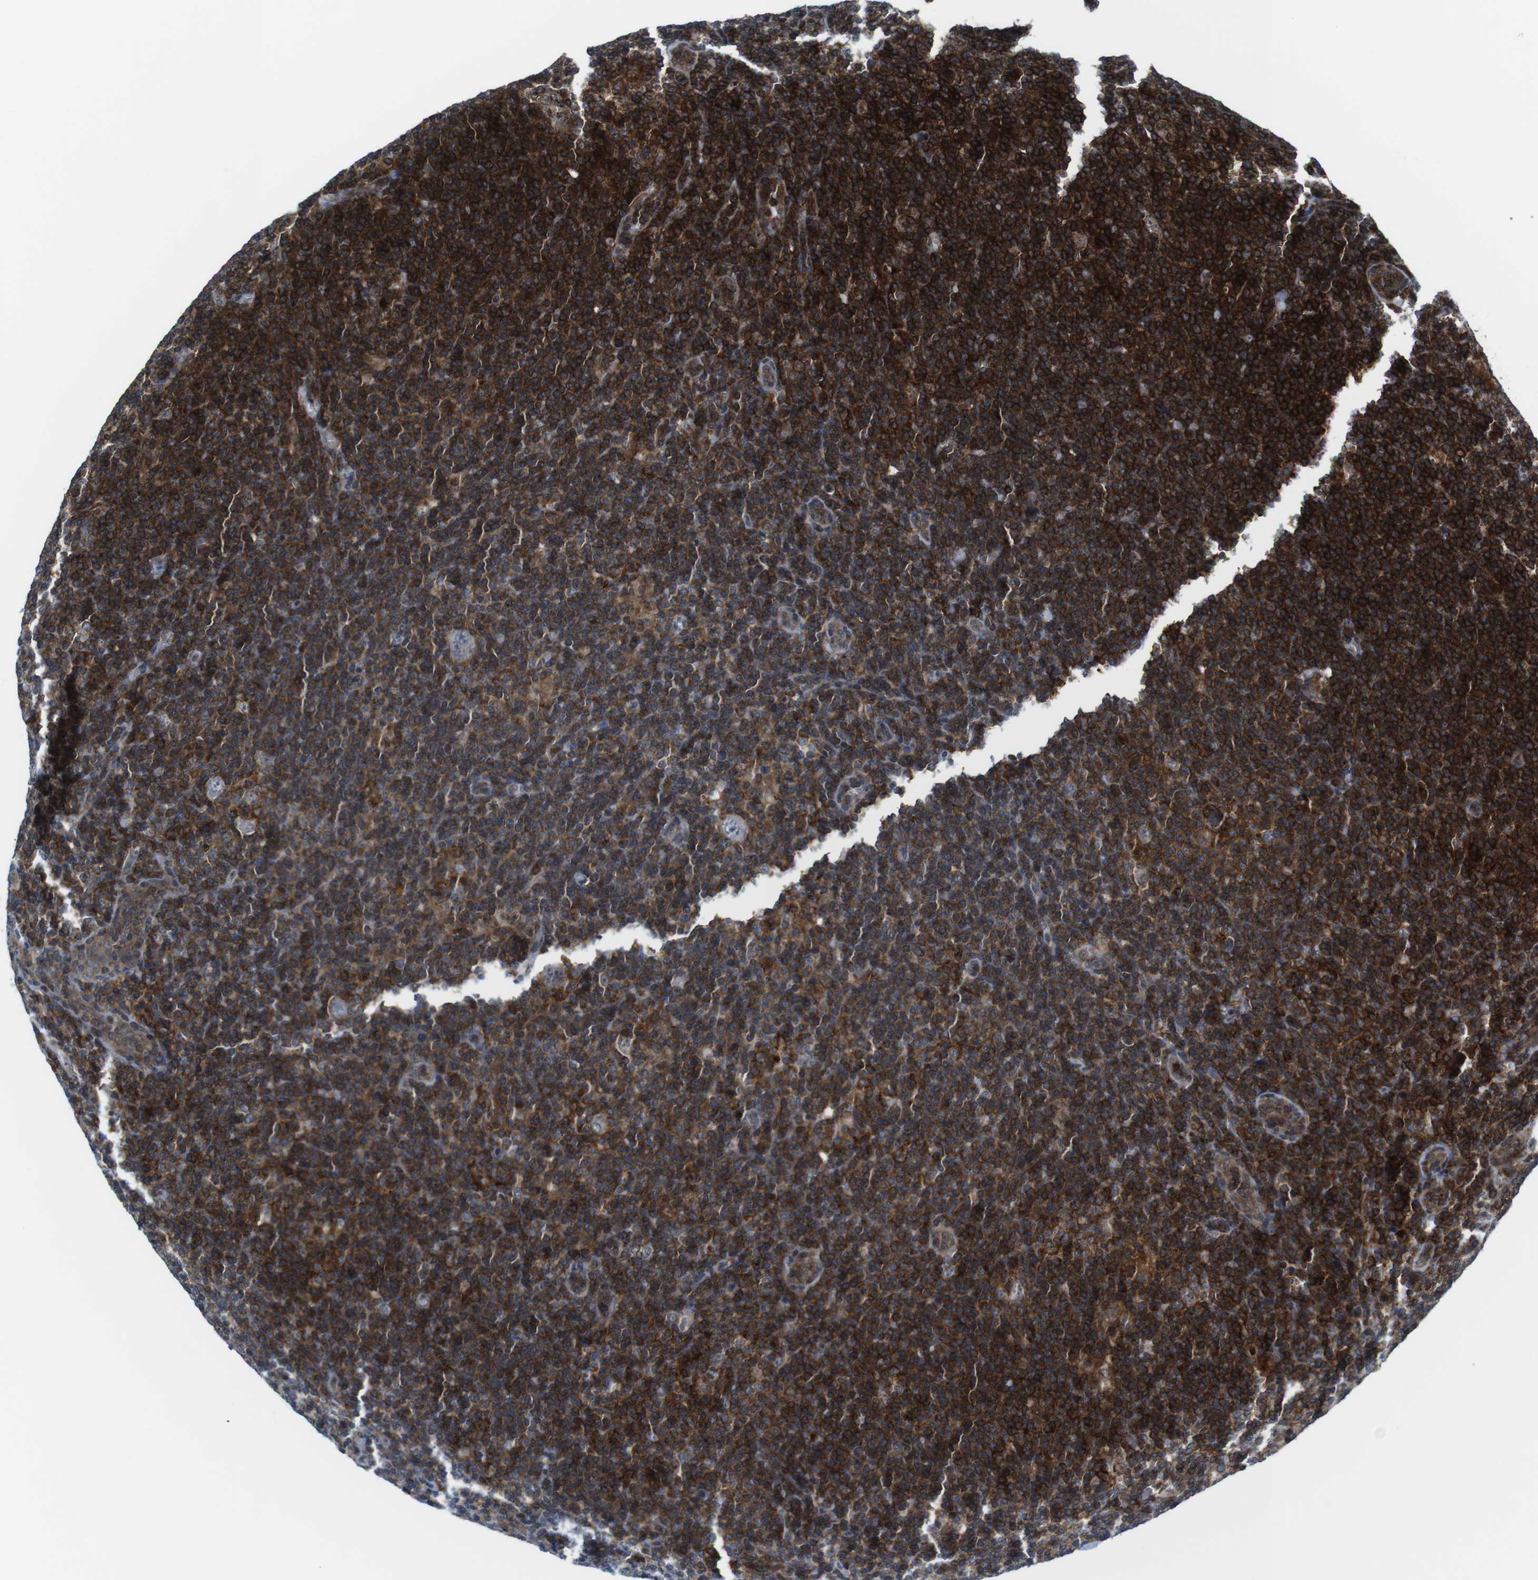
{"staining": {"intensity": "negative", "quantity": "none", "location": "none"}, "tissue": "lymphoma", "cell_type": "Tumor cells", "image_type": "cancer", "snomed": [{"axis": "morphology", "description": "Hodgkin's disease, NOS"}, {"axis": "topography", "description": "Lymph node"}], "caption": "Immunohistochemistry (IHC) of human lymphoma displays no expression in tumor cells.", "gene": "CUL7", "patient": {"sex": "female", "age": 57}}